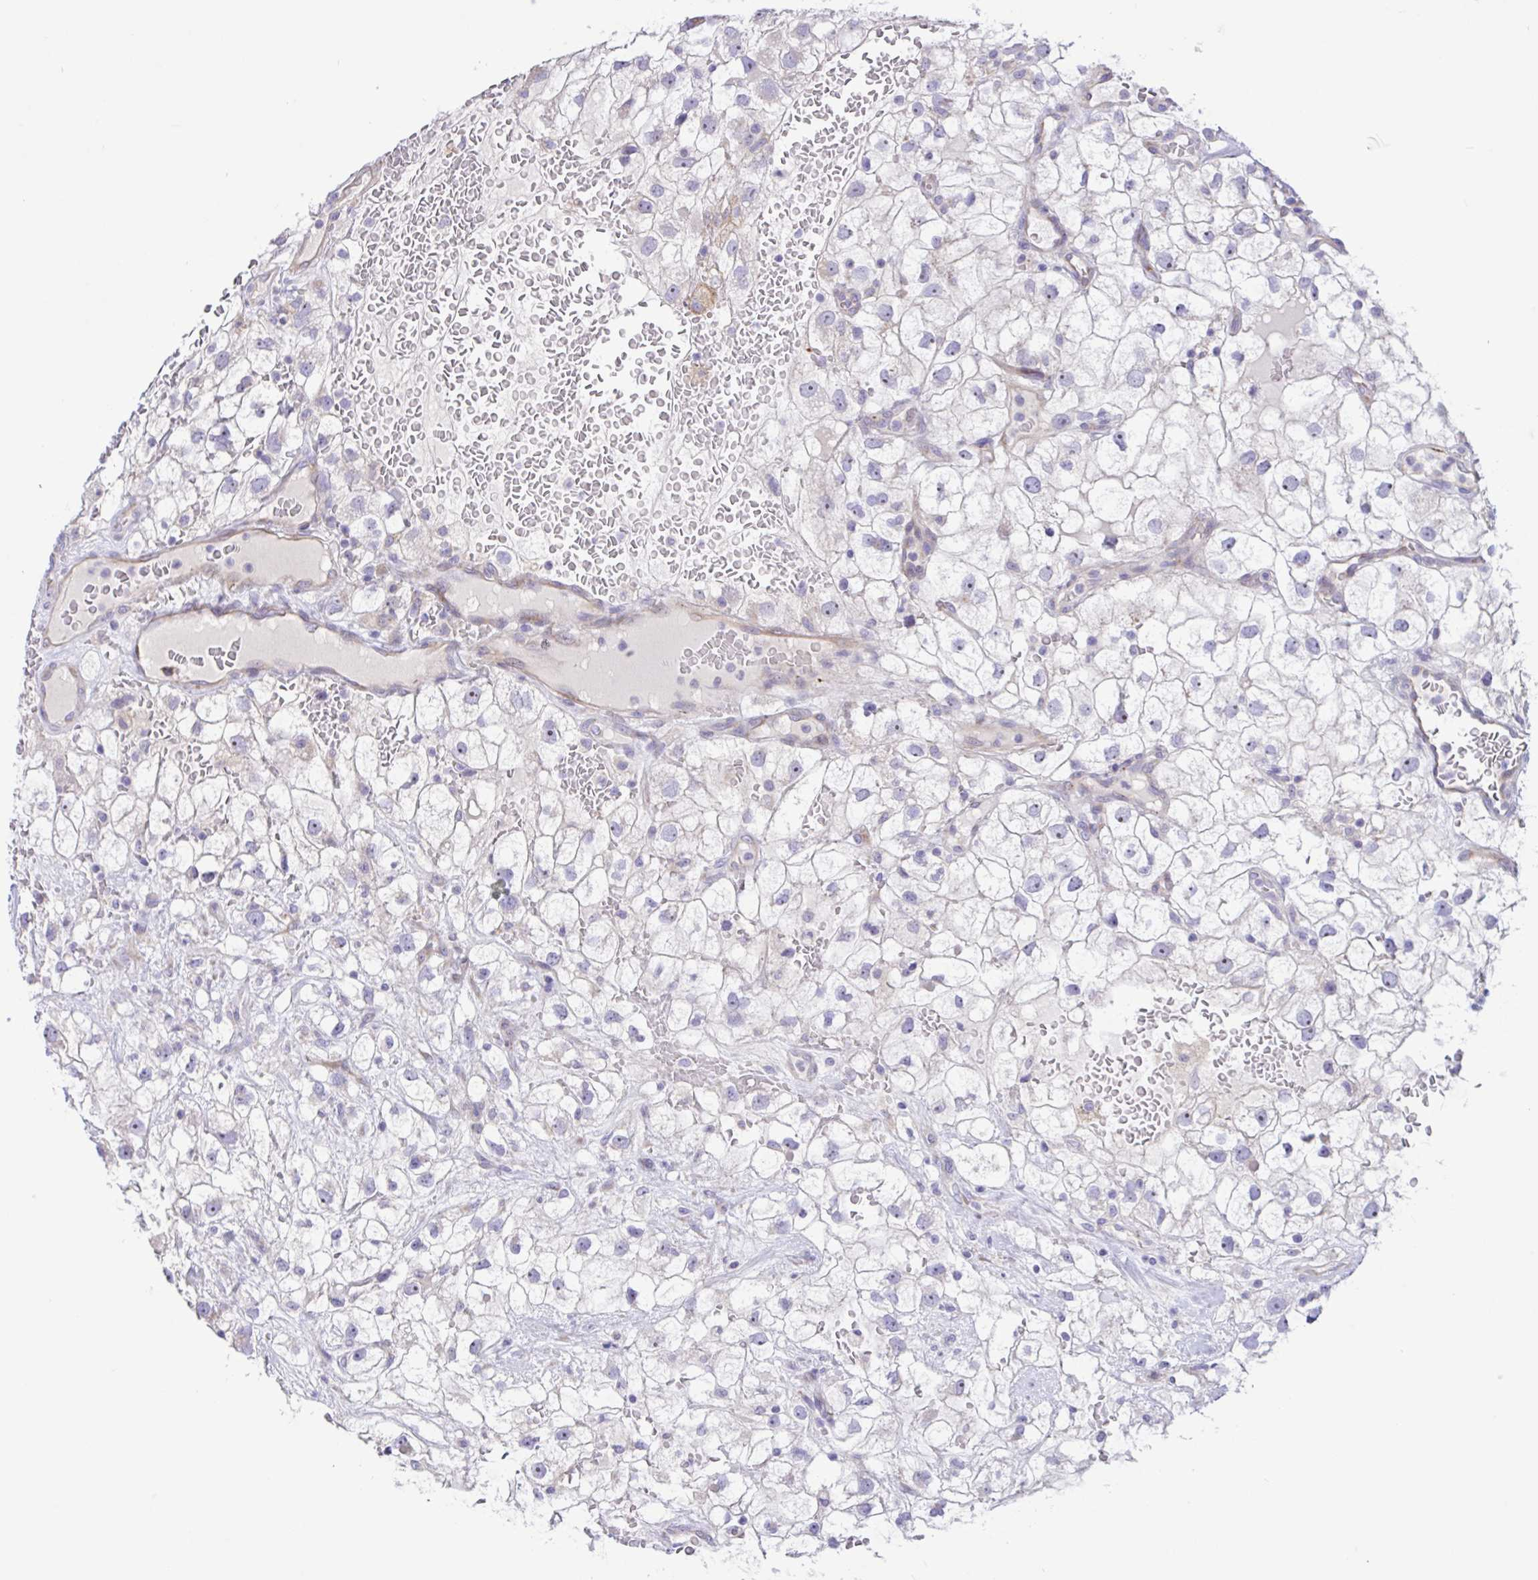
{"staining": {"intensity": "negative", "quantity": "none", "location": "none"}, "tissue": "renal cancer", "cell_type": "Tumor cells", "image_type": "cancer", "snomed": [{"axis": "morphology", "description": "Adenocarcinoma, NOS"}, {"axis": "topography", "description": "Kidney"}], "caption": "IHC of adenocarcinoma (renal) displays no expression in tumor cells.", "gene": "DSC3", "patient": {"sex": "male", "age": 59}}